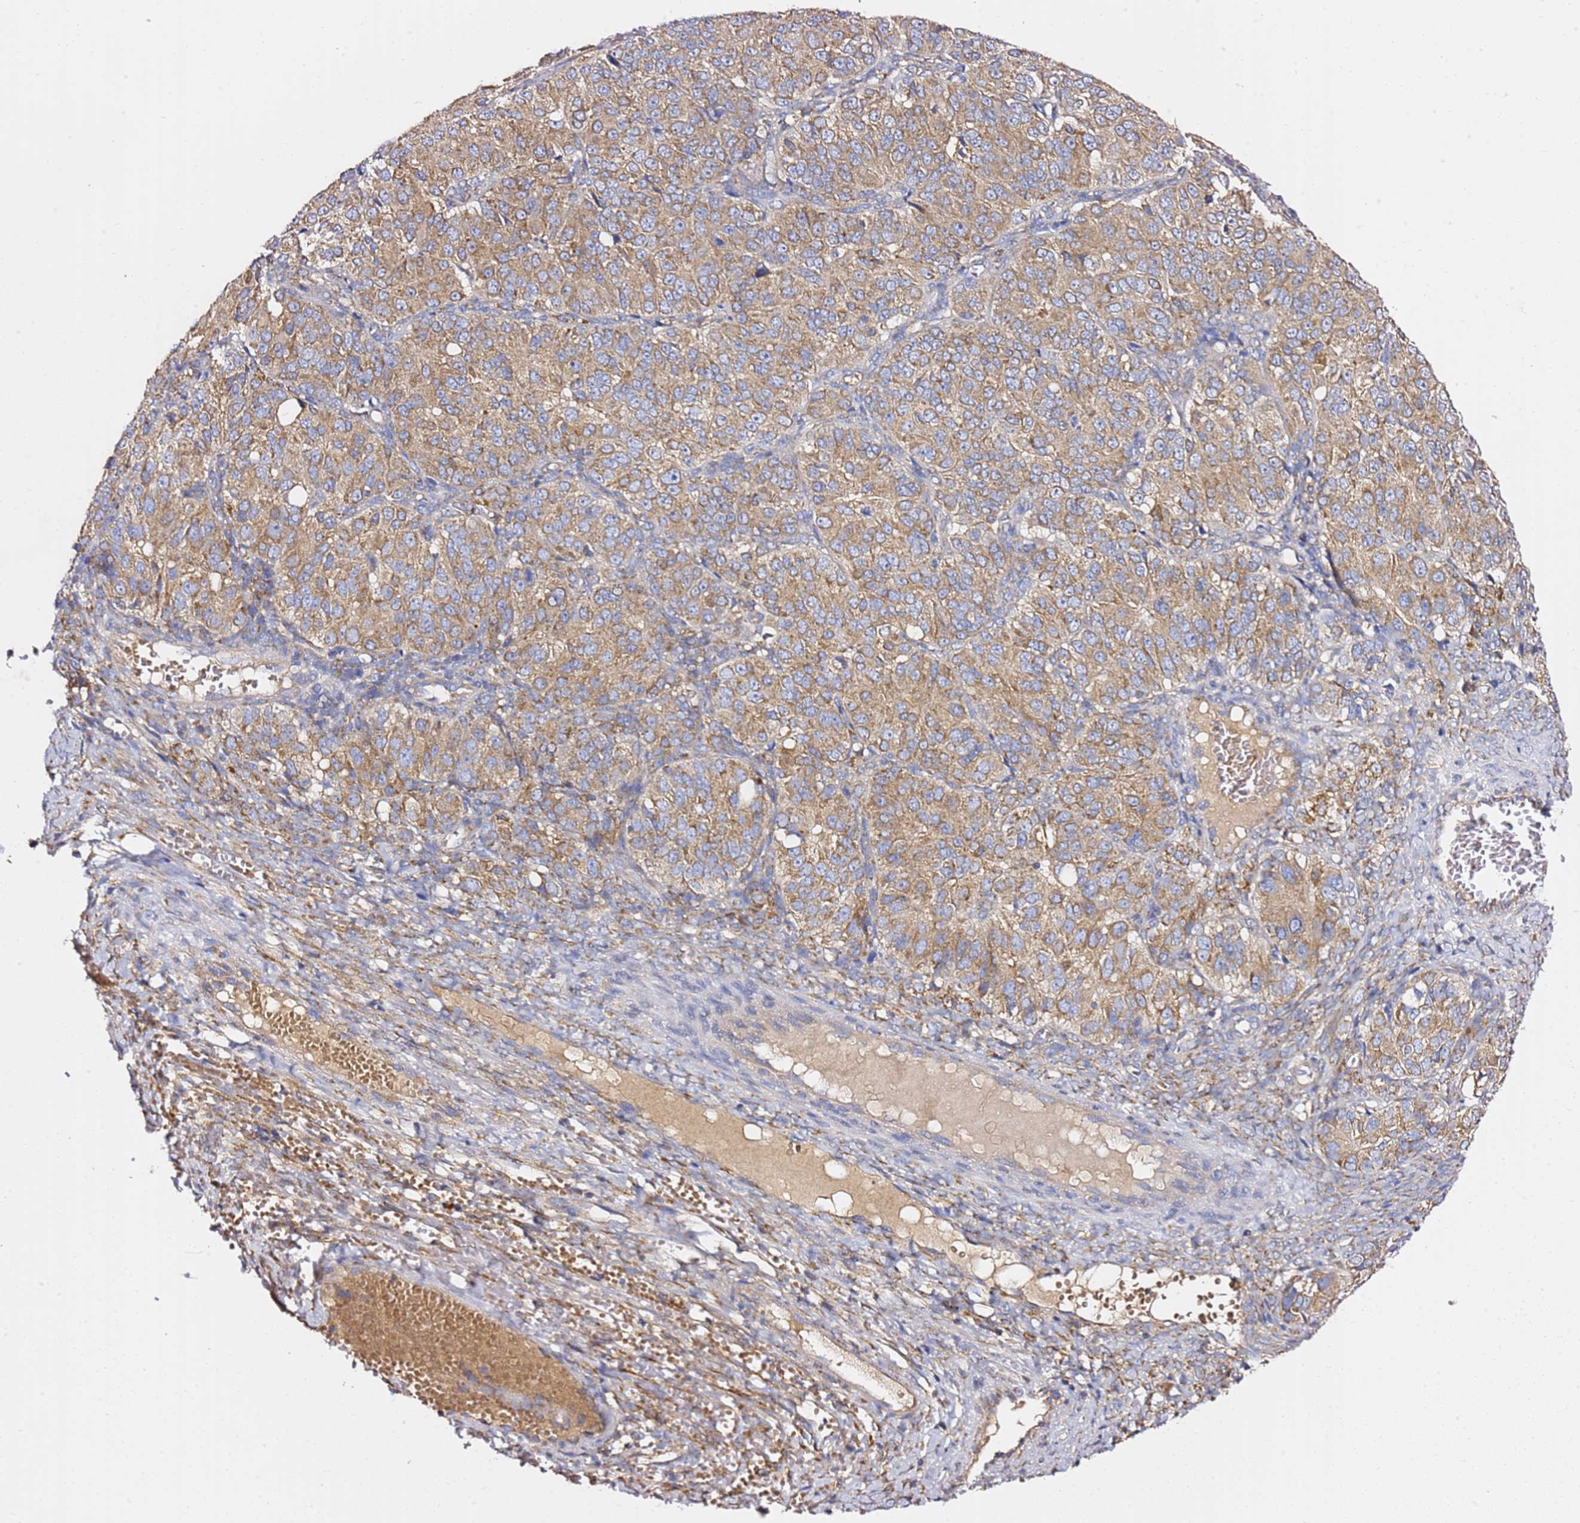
{"staining": {"intensity": "moderate", "quantity": ">75%", "location": "cytoplasmic/membranous"}, "tissue": "ovarian cancer", "cell_type": "Tumor cells", "image_type": "cancer", "snomed": [{"axis": "morphology", "description": "Carcinoma, endometroid"}, {"axis": "topography", "description": "Ovary"}], "caption": "IHC image of ovarian cancer stained for a protein (brown), which demonstrates medium levels of moderate cytoplasmic/membranous staining in about >75% of tumor cells.", "gene": "C19orf12", "patient": {"sex": "female", "age": 51}}